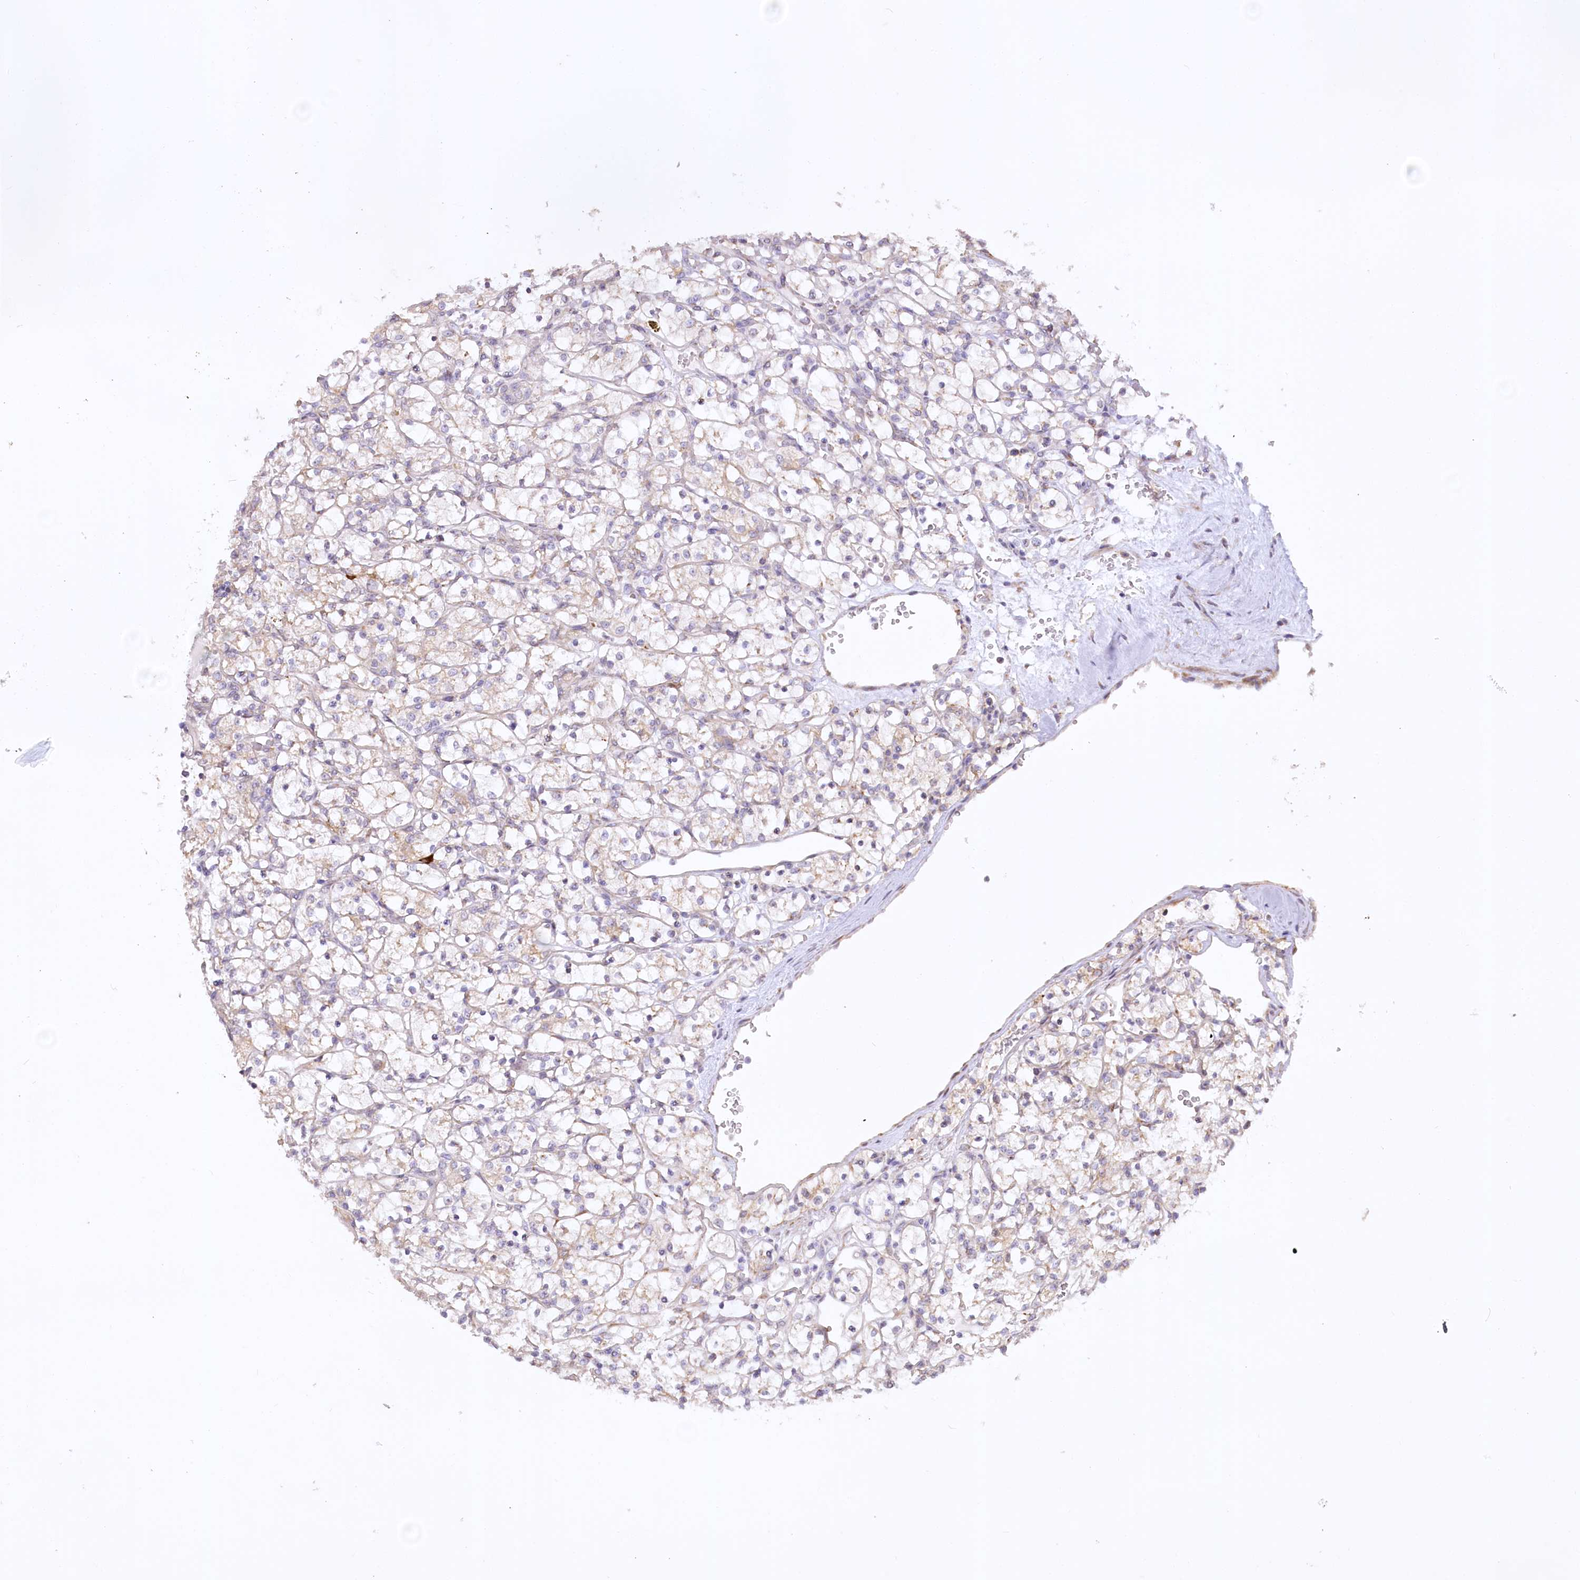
{"staining": {"intensity": "weak", "quantity": "<25%", "location": "cytoplasmic/membranous"}, "tissue": "renal cancer", "cell_type": "Tumor cells", "image_type": "cancer", "snomed": [{"axis": "morphology", "description": "Adenocarcinoma, NOS"}, {"axis": "topography", "description": "Kidney"}], "caption": "Immunohistochemistry of renal cancer shows no positivity in tumor cells.", "gene": "NCKAP5", "patient": {"sex": "female", "age": 69}}